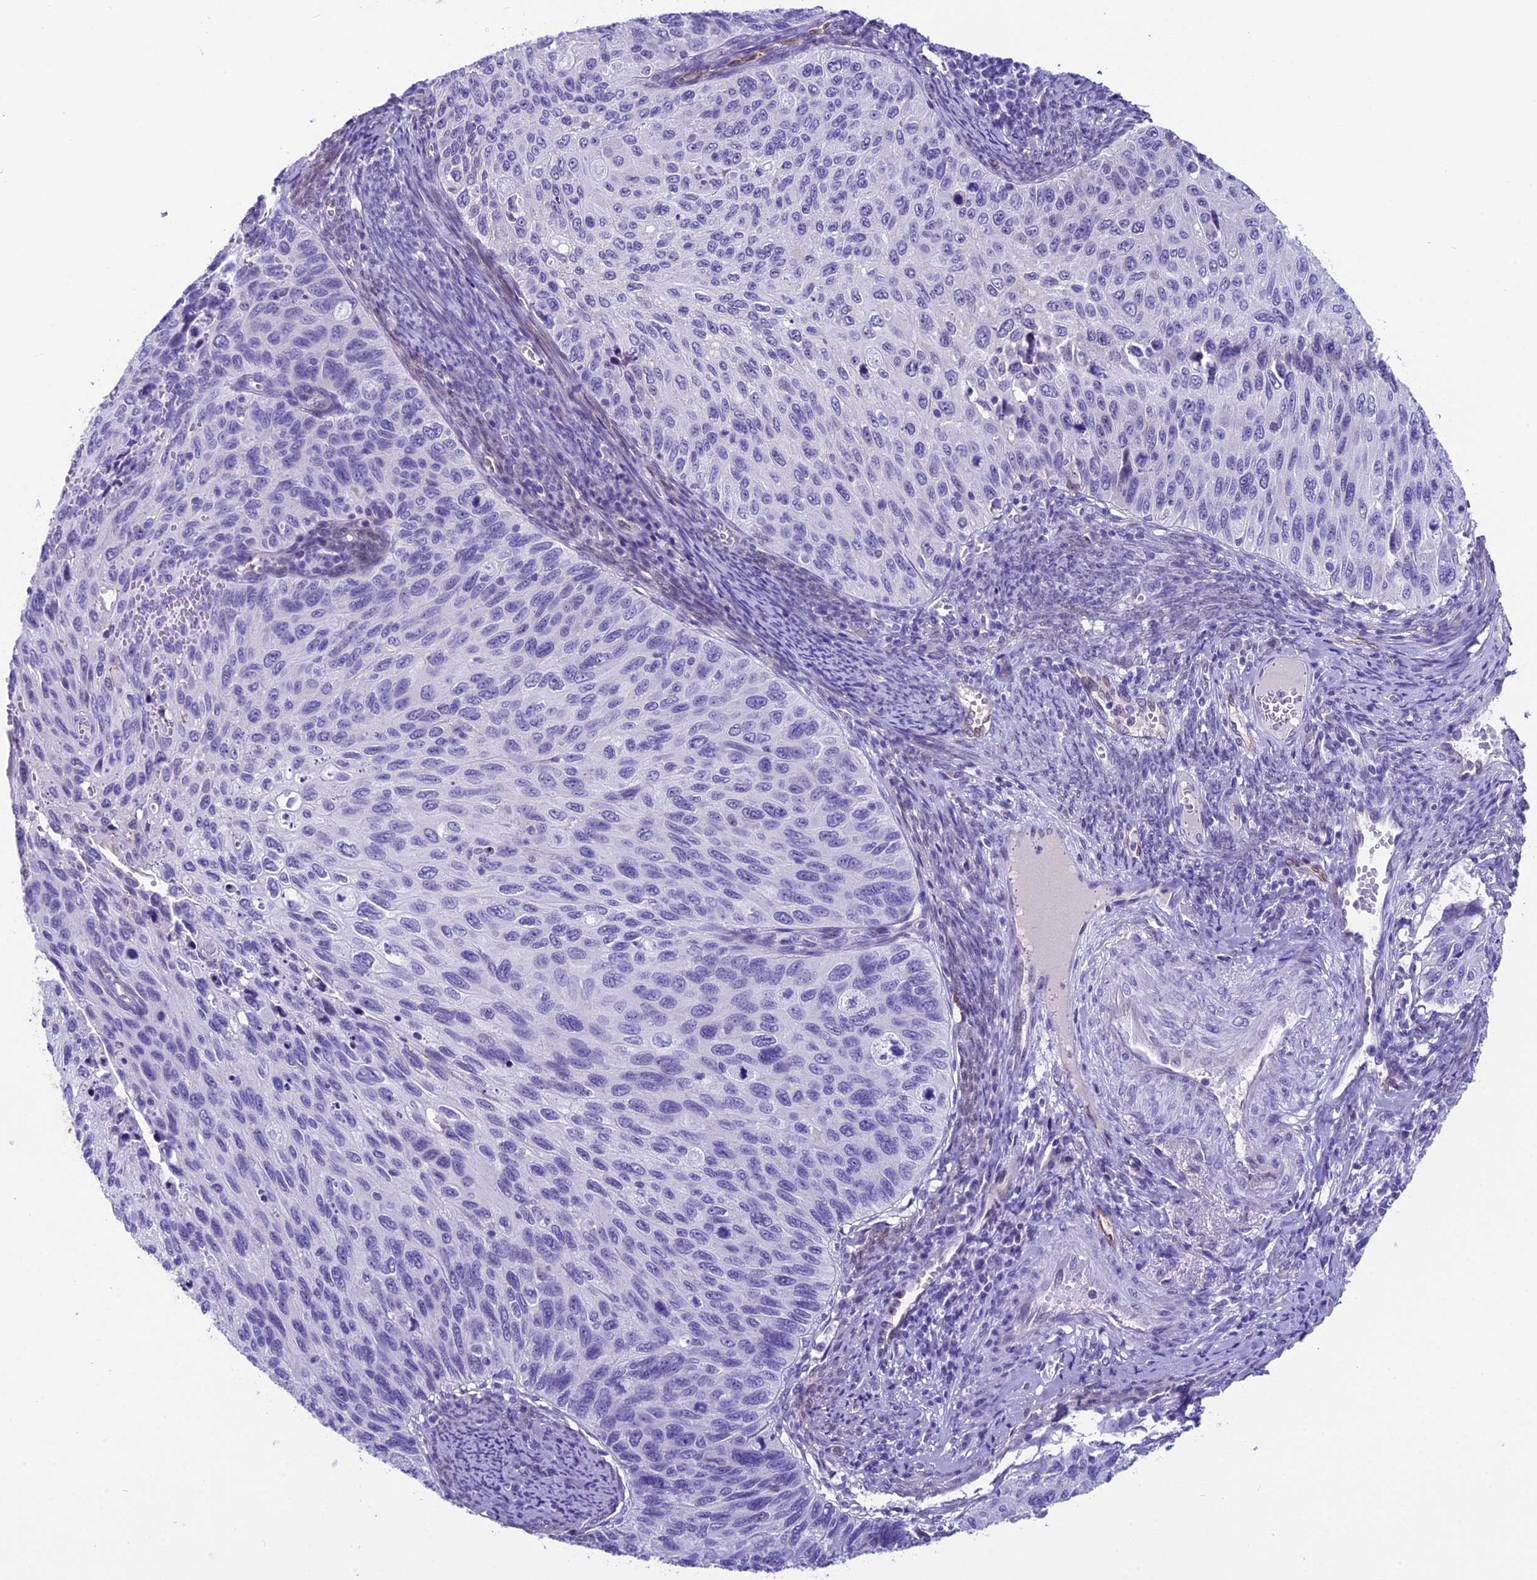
{"staining": {"intensity": "negative", "quantity": "none", "location": "none"}, "tissue": "cervical cancer", "cell_type": "Tumor cells", "image_type": "cancer", "snomed": [{"axis": "morphology", "description": "Squamous cell carcinoma, NOS"}, {"axis": "topography", "description": "Cervix"}], "caption": "The photomicrograph reveals no significant expression in tumor cells of squamous cell carcinoma (cervical).", "gene": "PRR15", "patient": {"sex": "female", "age": 70}}